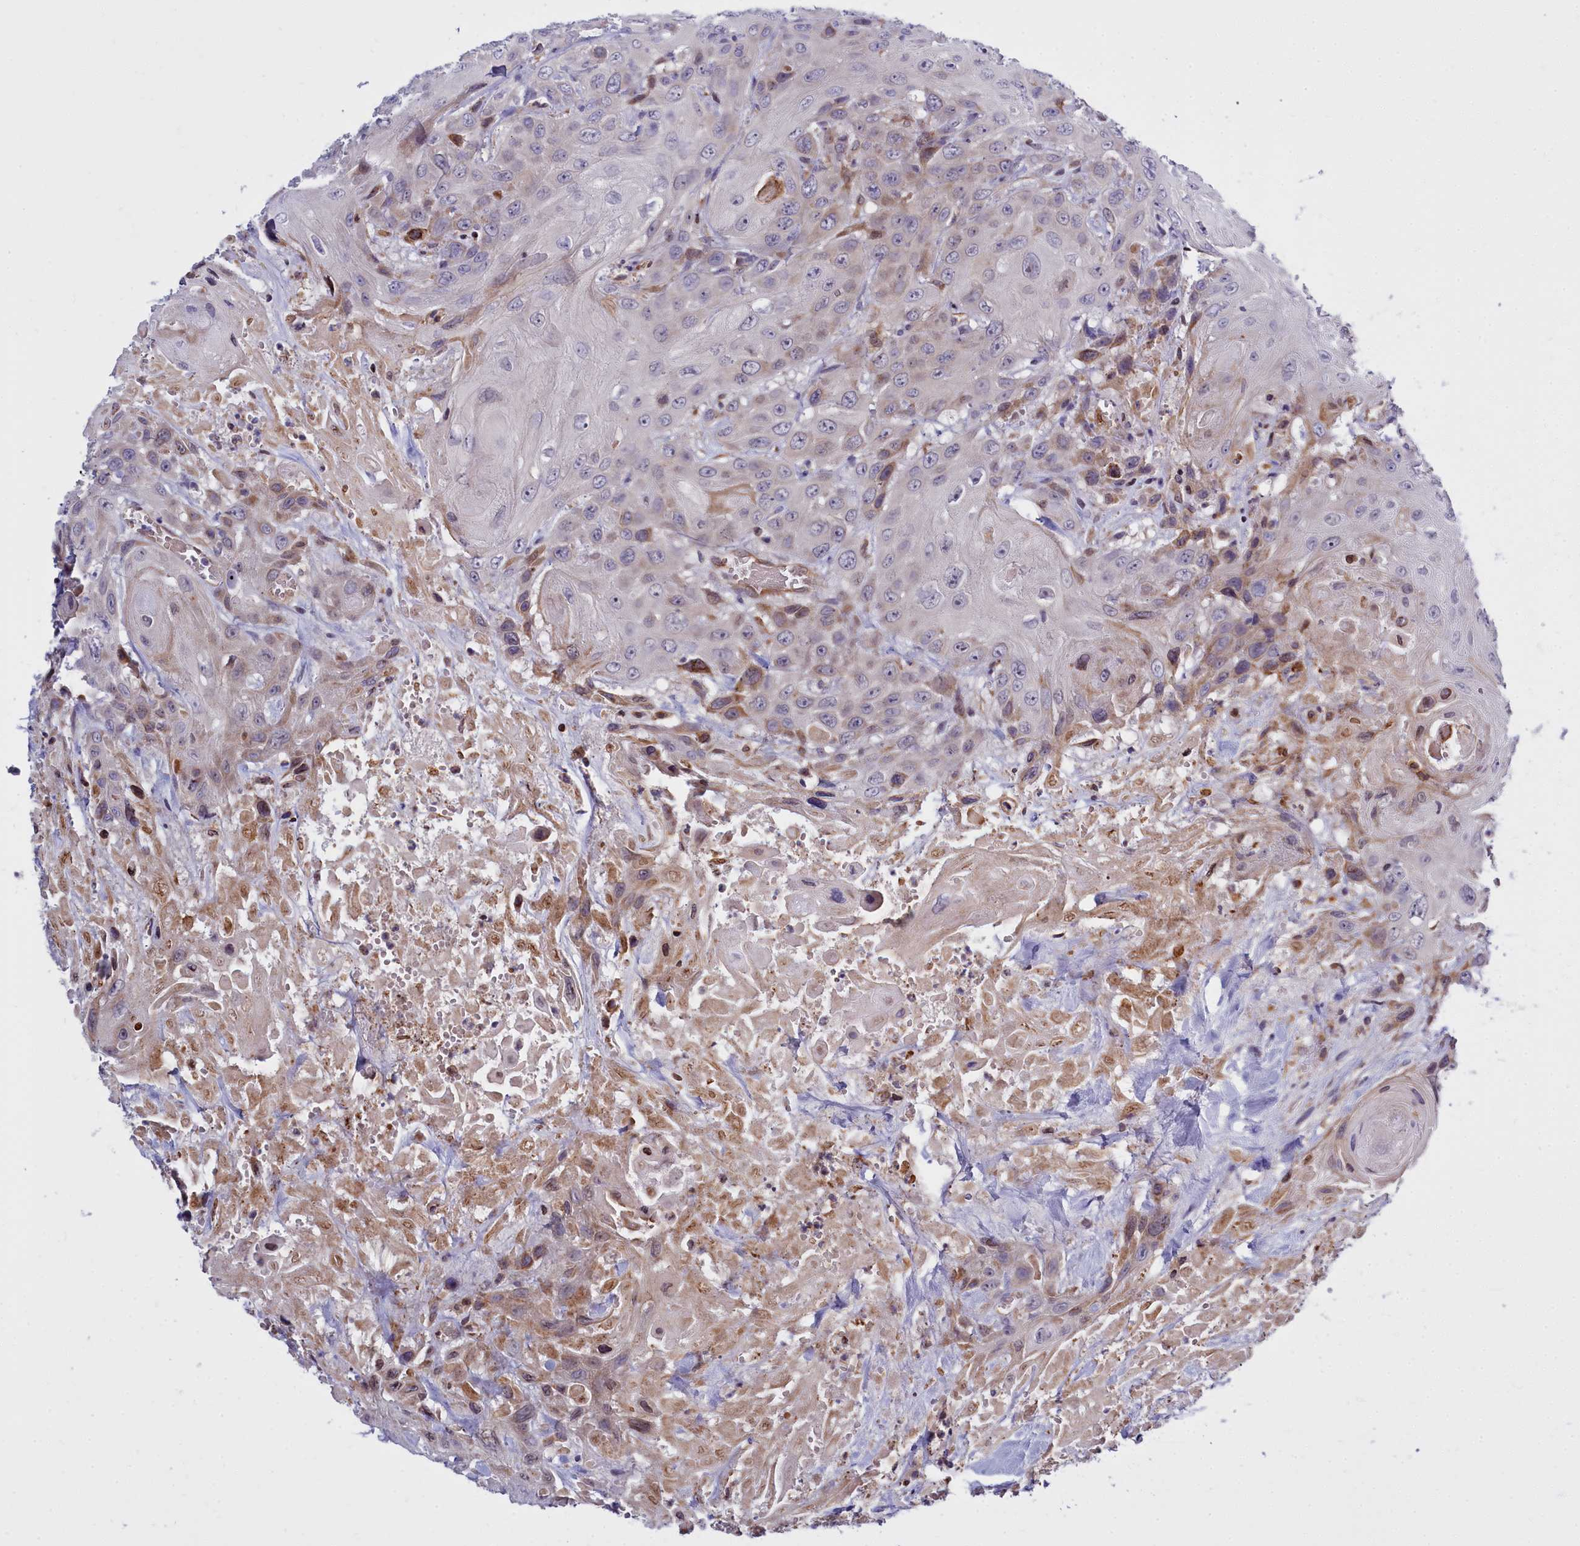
{"staining": {"intensity": "negative", "quantity": "none", "location": "none"}, "tissue": "head and neck cancer", "cell_type": "Tumor cells", "image_type": "cancer", "snomed": [{"axis": "morphology", "description": "Squamous cell carcinoma, NOS"}, {"axis": "topography", "description": "Head-Neck"}], "caption": "Immunohistochemistry (IHC) photomicrograph of human head and neck squamous cell carcinoma stained for a protein (brown), which displays no positivity in tumor cells.", "gene": "RAPGEF4", "patient": {"sex": "male", "age": 81}}